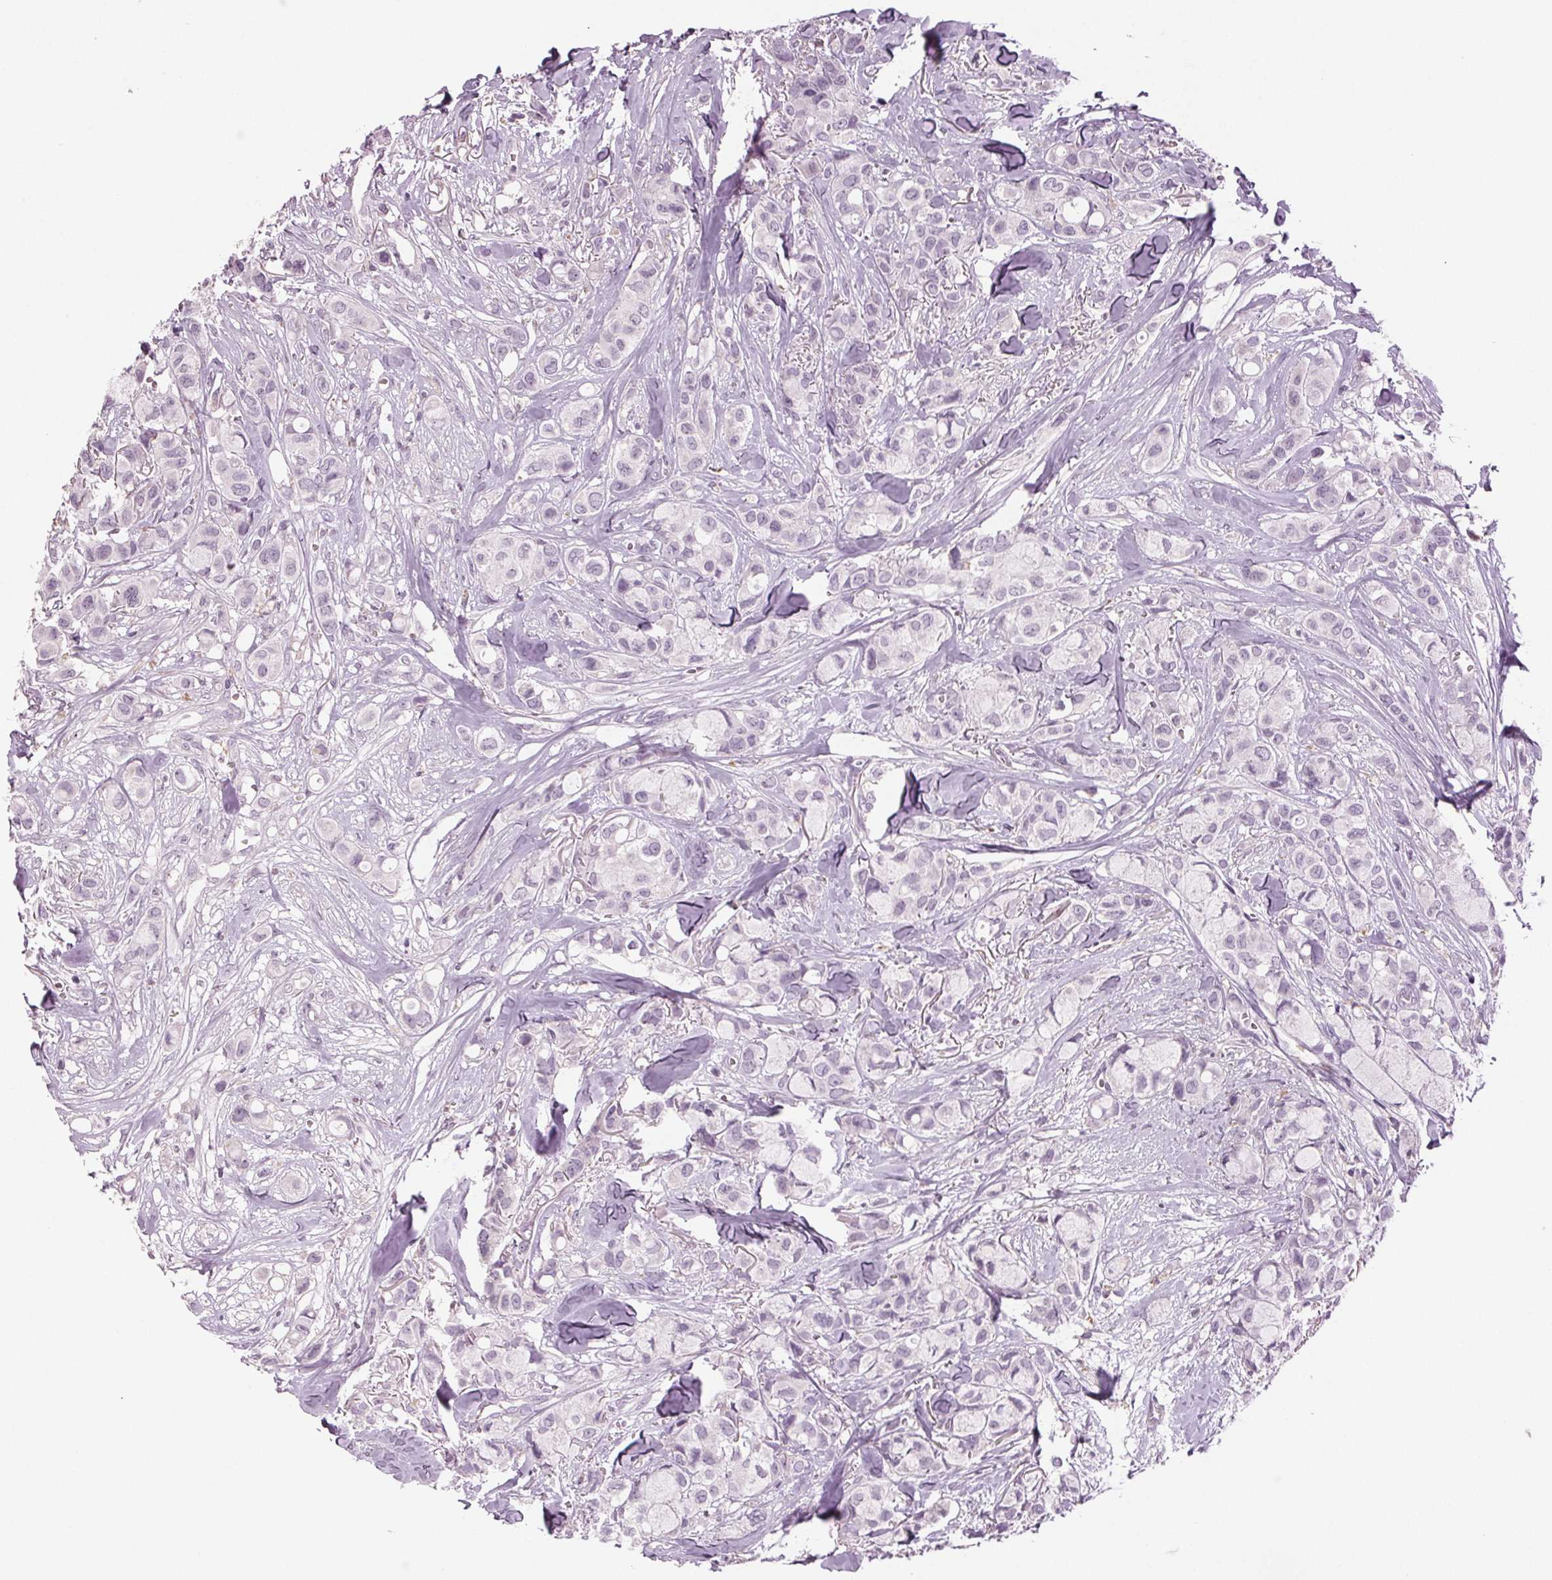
{"staining": {"intensity": "negative", "quantity": "none", "location": "none"}, "tissue": "breast cancer", "cell_type": "Tumor cells", "image_type": "cancer", "snomed": [{"axis": "morphology", "description": "Duct carcinoma"}, {"axis": "topography", "description": "Breast"}], "caption": "Immunohistochemical staining of human breast invasive ductal carcinoma exhibits no significant staining in tumor cells.", "gene": "DNAH12", "patient": {"sex": "female", "age": 85}}